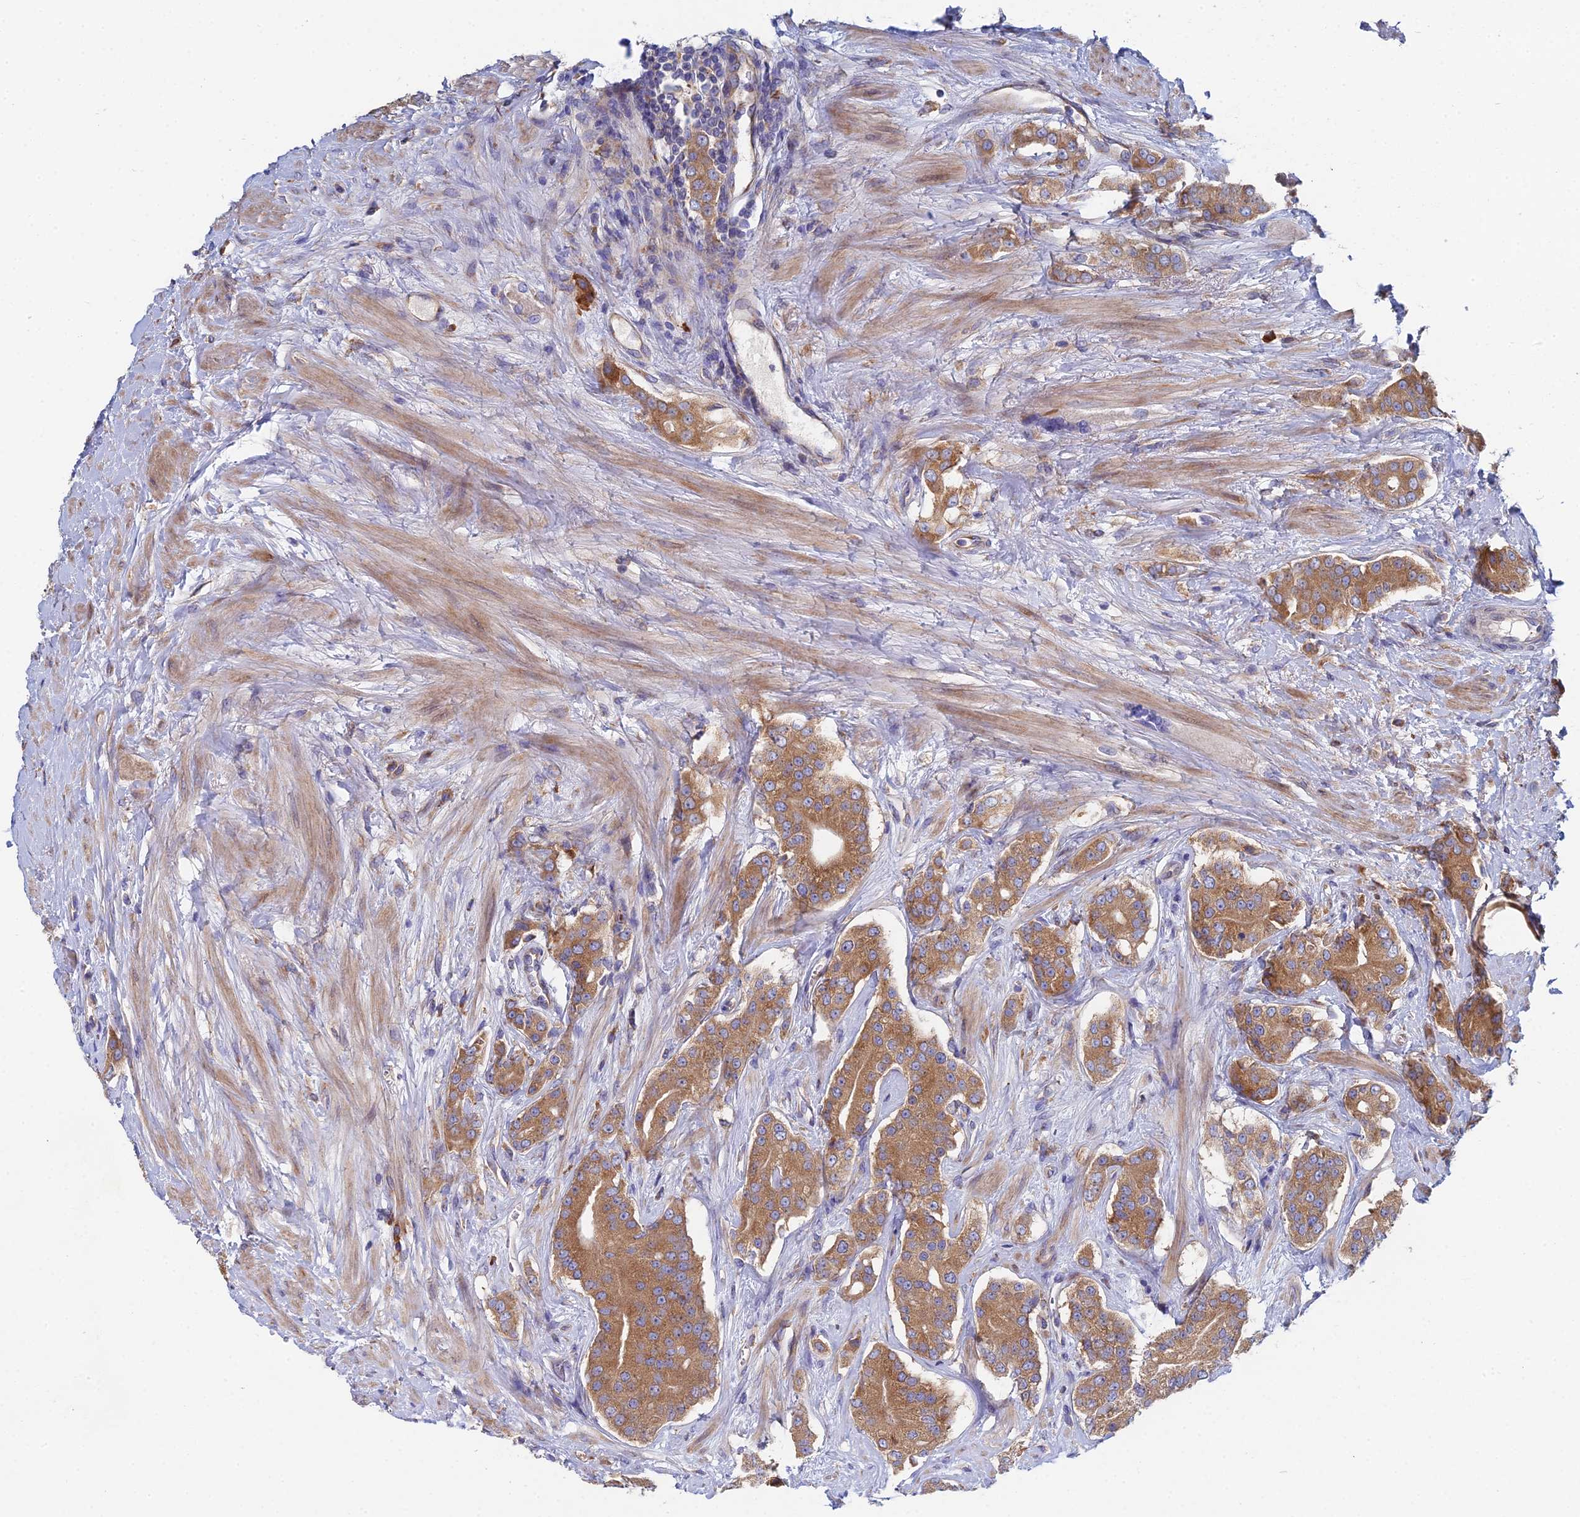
{"staining": {"intensity": "moderate", "quantity": ">75%", "location": "cytoplasmic/membranous"}, "tissue": "prostate cancer", "cell_type": "Tumor cells", "image_type": "cancer", "snomed": [{"axis": "morphology", "description": "Adenocarcinoma, High grade"}, {"axis": "topography", "description": "Prostate"}], "caption": "This photomicrograph demonstrates high-grade adenocarcinoma (prostate) stained with immunohistochemistry to label a protein in brown. The cytoplasmic/membranous of tumor cells show moderate positivity for the protein. Nuclei are counter-stained blue.", "gene": "CLCN3", "patient": {"sex": "male", "age": 71}}